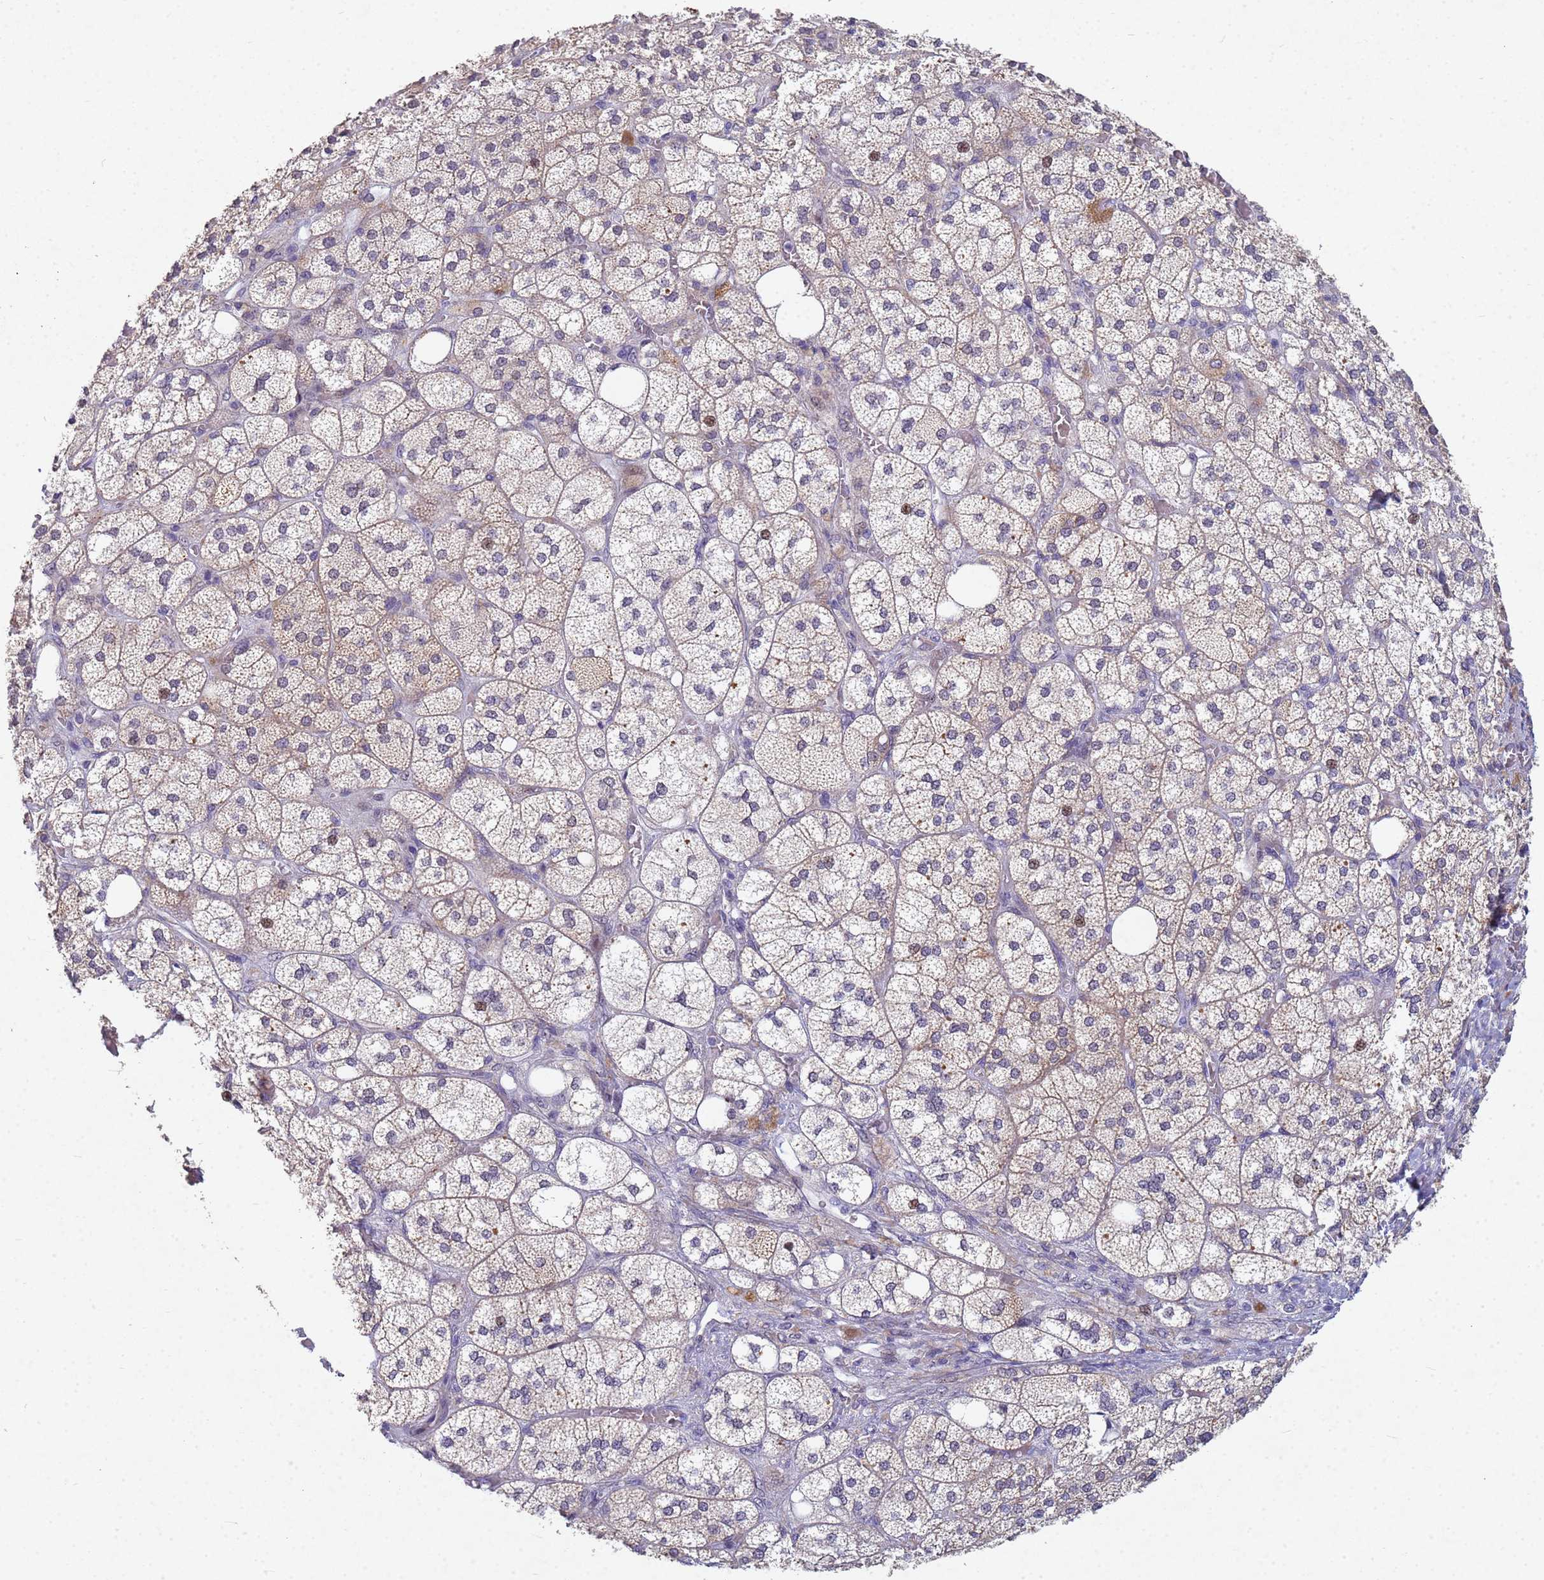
{"staining": {"intensity": "moderate", "quantity": "<25%", "location": "cytoplasmic/membranous,nuclear"}, "tissue": "adrenal gland", "cell_type": "Glandular cells", "image_type": "normal", "snomed": [{"axis": "morphology", "description": "Normal tissue, NOS"}, {"axis": "topography", "description": "Adrenal gland"}], "caption": "Normal adrenal gland demonstrates moderate cytoplasmic/membranous,nuclear expression in approximately <25% of glandular cells, visualized by immunohistochemistry.", "gene": "TNPO2", "patient": {"sex": "male", "age": 61}}